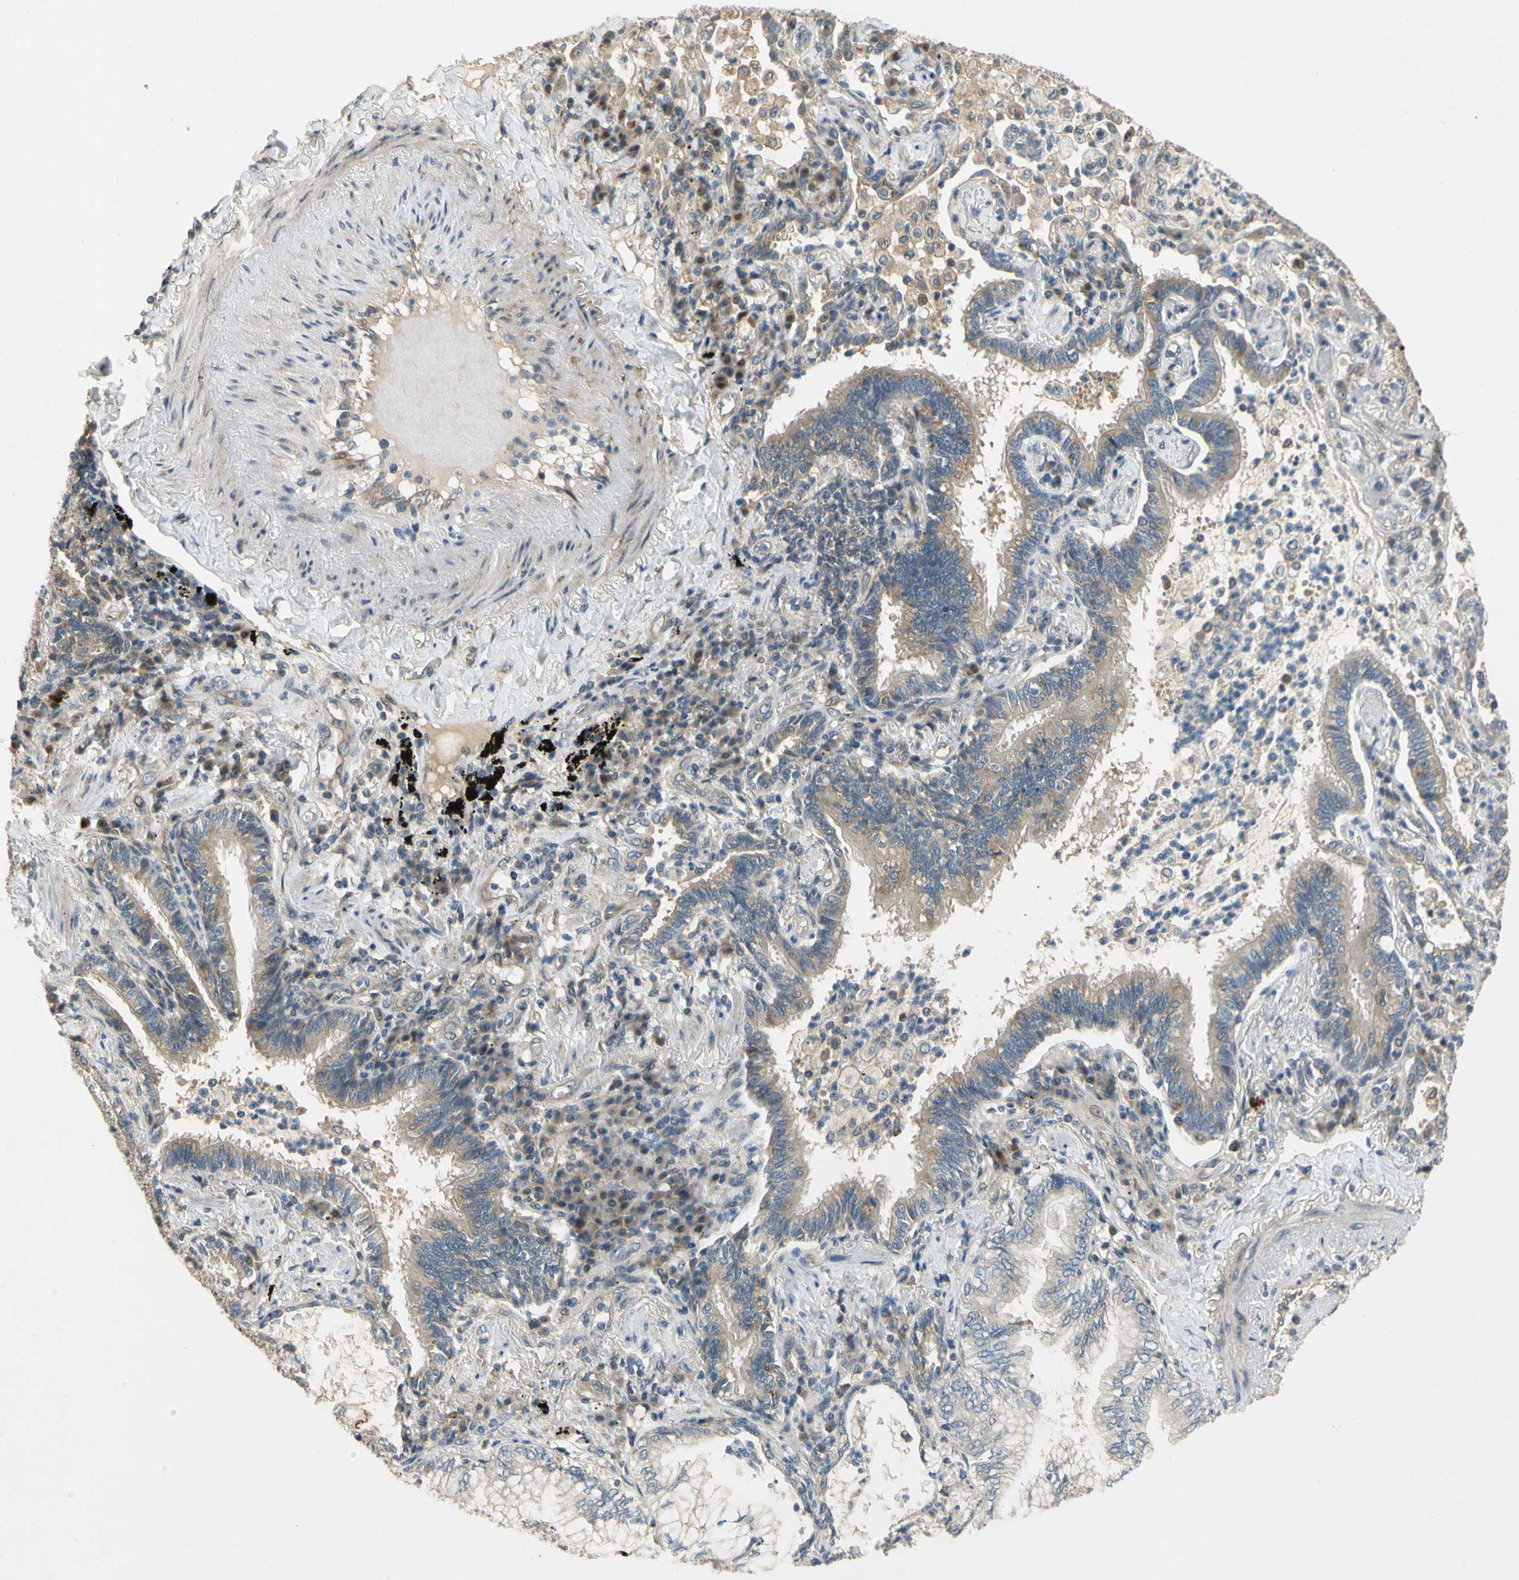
{"staining": {"intensity": "weak", "quantity": ">75%", "location": "cytoplasmic/membranous"}, "tissue": "lung cancer", "cell_type": "Tumor cells", "image_type": "cancer", "snomed": [{"axis": "morphology", "description": "Normal tissue, NOS"}, {"axis": "morphology", "description": "Adenocarcinoma, NOS"}, {"axis": "topography", "description": "Bronchus"}, {"axis": "topography", "description": "Lung"}], "caption": "A micrograph of human lung adenocarcinoma stained for a protein displays weak cytoplasmic/membranous brown staining in tumor cells.", "gene": "GATD1", "patient": {"sex": "female", "age": 70}}